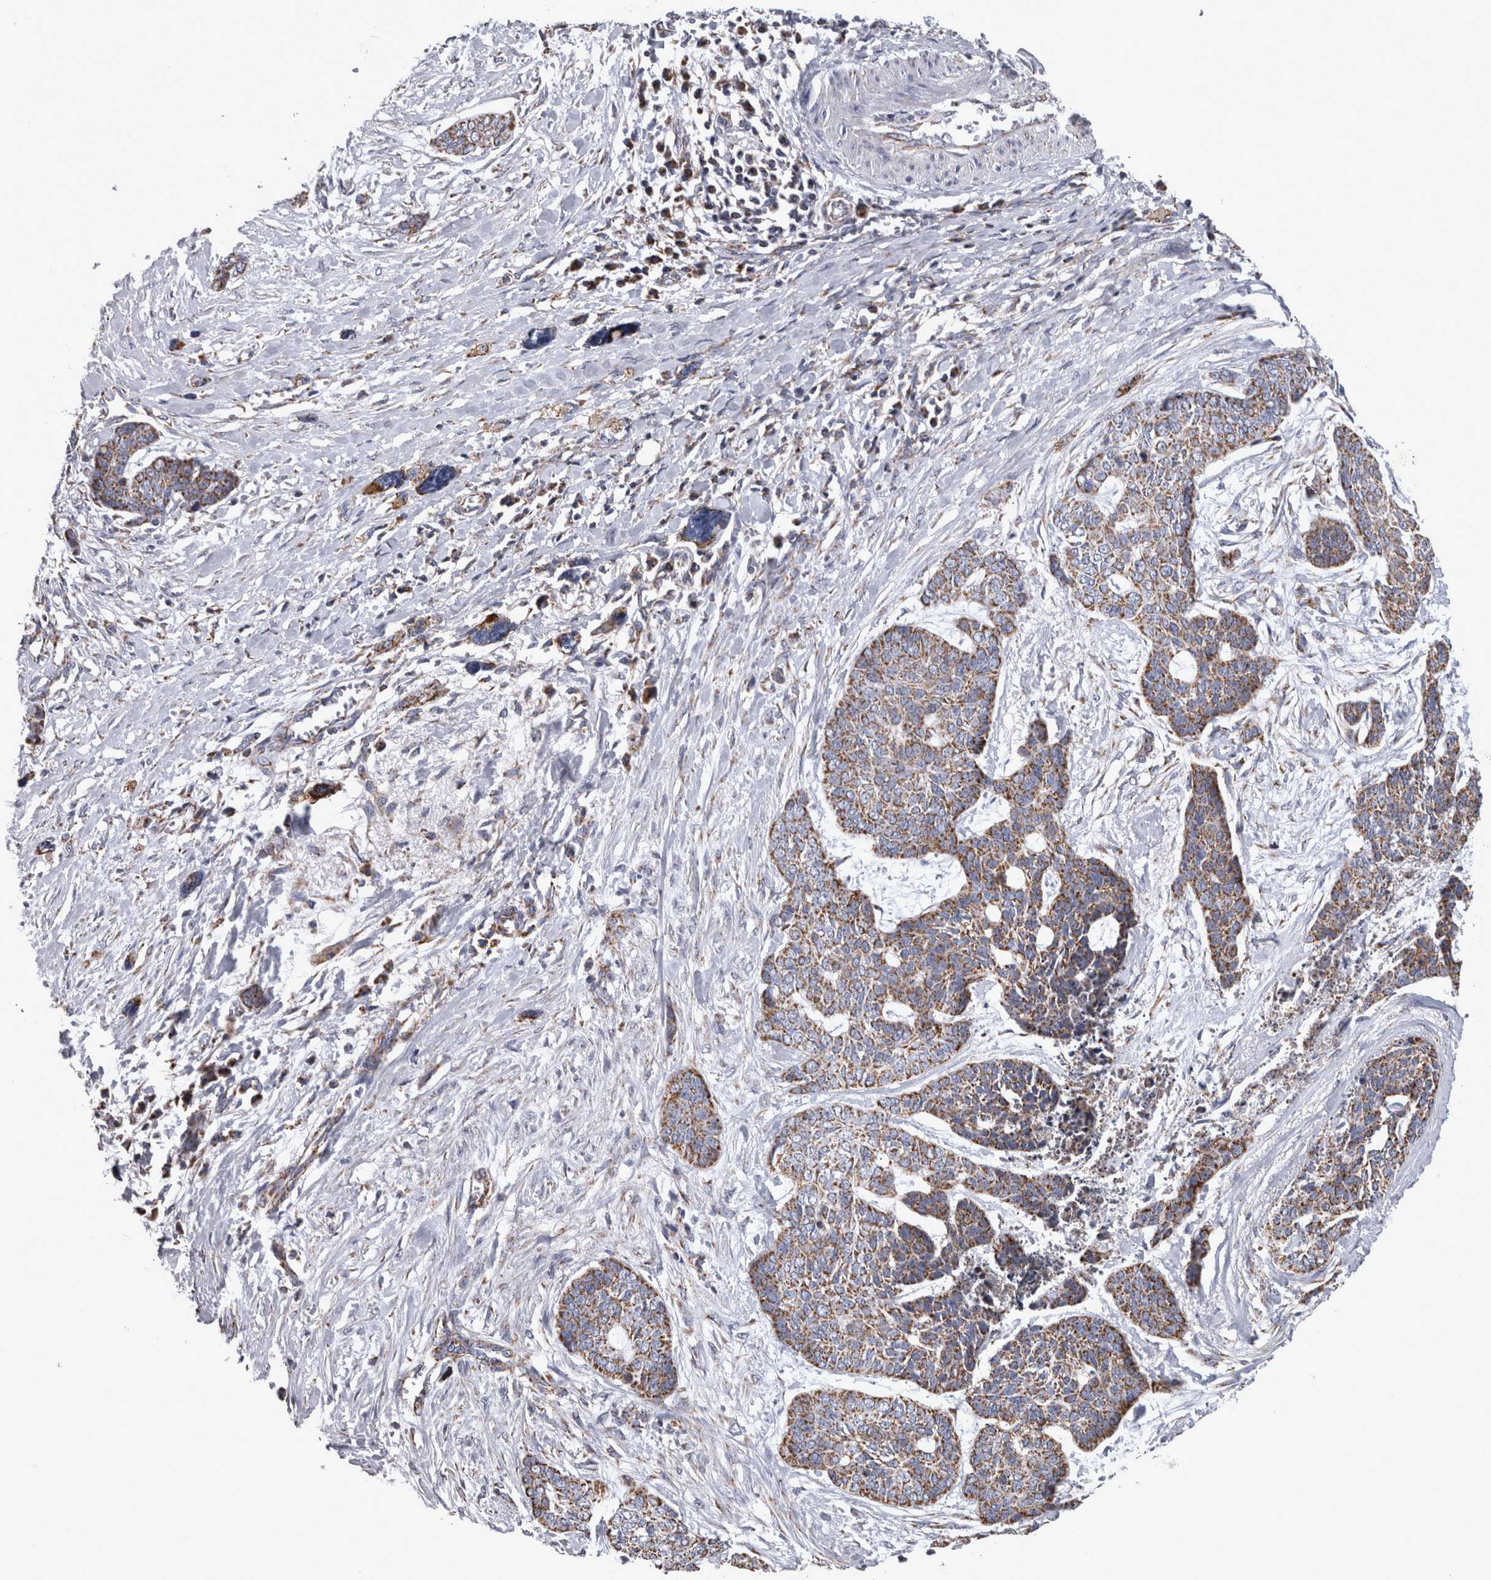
{"staining": {"intensity": "moderate", "quantity": ">75%", "location": "cytoplasmic/membranous"}, "tissue": "skin cancer", "cell_type": "Tumor cells", "image_type": "cancer", "snomed": [{"axis": "morphology", "description": "Basal cell carcinoma"}, {"axis": "topography", "description": "Skin"}], "caption": "The micrograph demonstrates a brown stain indicating the presence of a protein in the cytoplasmic/membranous of tumor cells in basal cell carcinoma (skin).", "gene": "MDH2", "patient": {"sex": "female", "age": 64}}